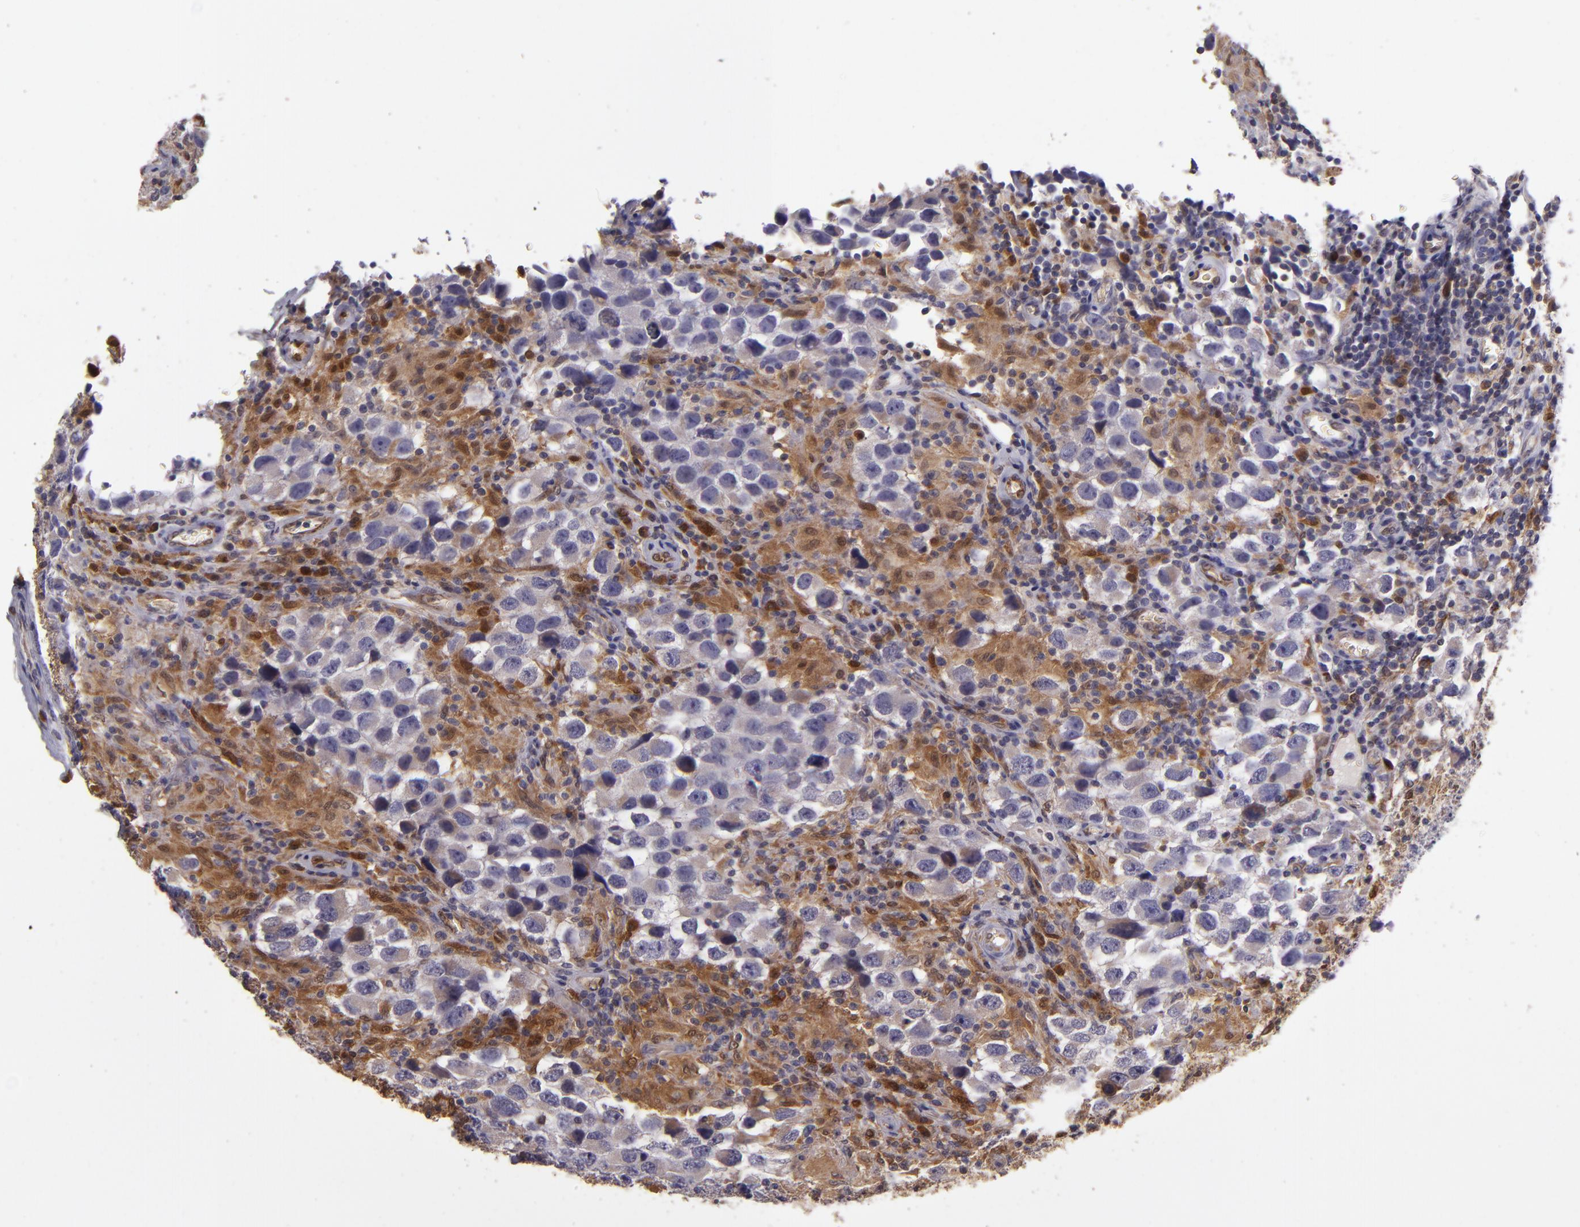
{"staining": {"intensity": "negative", "quantity": "none", "location": "none"}, "tissue": "testis cancer", "cell_type": "Tumor cells", "image_type": "cancer", "snomed": [{"axis": "morphology", "description": "Carcinoma, Embryonal, NOS"}, {"axis": "topography", "description": "Testis"}], "caption": "A micrograph of human embryonal carcinoma (testis) is negative for staining in tumor cells.", "gene": "FHIT", "patient": {"sex": "male", "age": 21}}